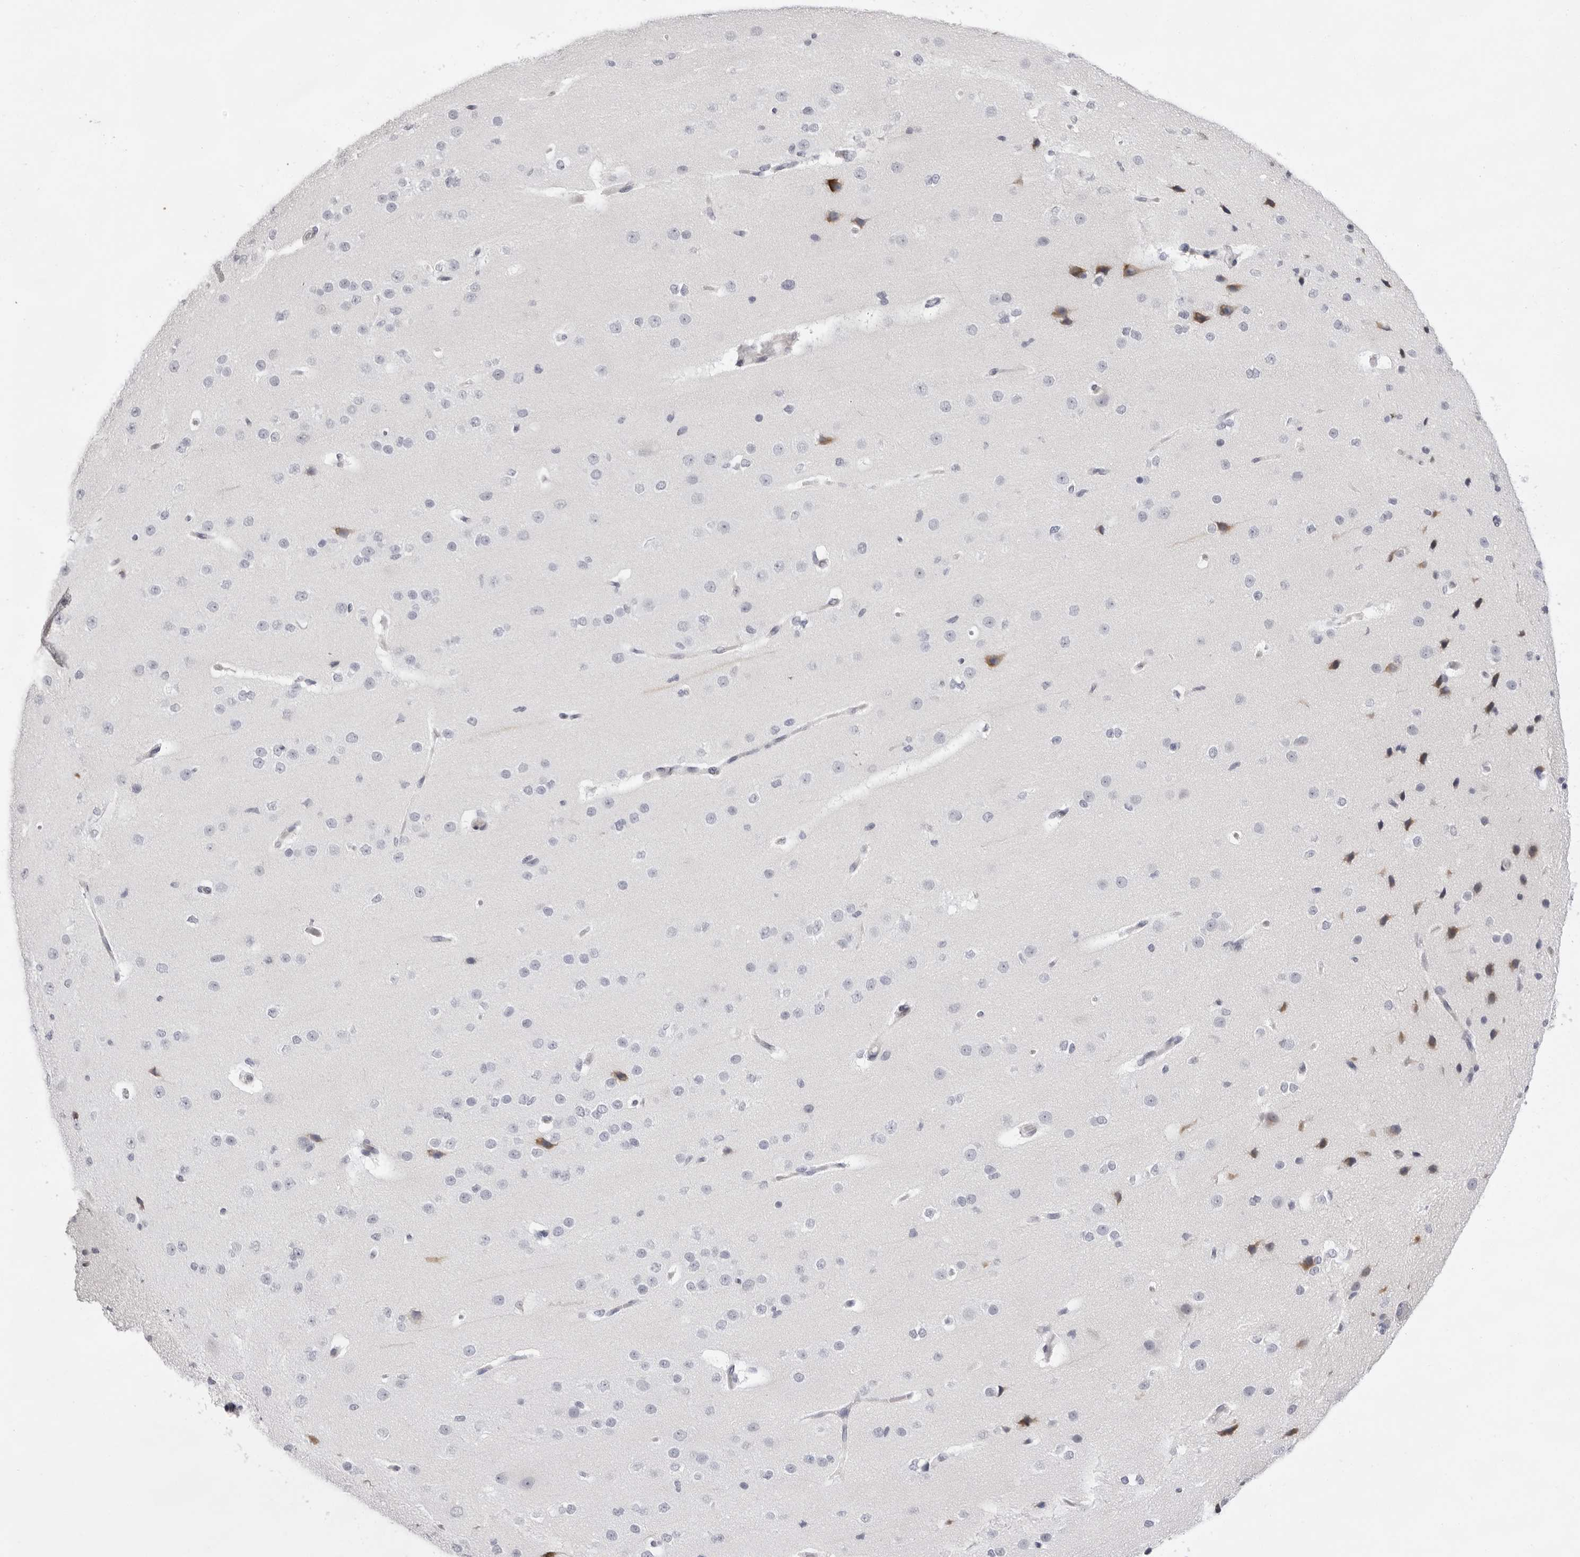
{"staining": {"intensity": "negative", "quantity": "none", "location": "none"}, "tissue": "cerebral cortex", "cell_type": "Endothelial cells", "image_type": "normal", "snomed": [{"axis": "morphology", "description": "Normal tissue, NOS"}, {"axis": "morphology", "description": "Developmental malformation"}, {"axis": "topography", "description": "Cerebral cortex"}], "caption": "An image of cerebral cortex stained for a protein exhibits no brown staining in endothelial cells.", "gene": "SMIM2", "patient": {"sex": "female", "age": 30}}